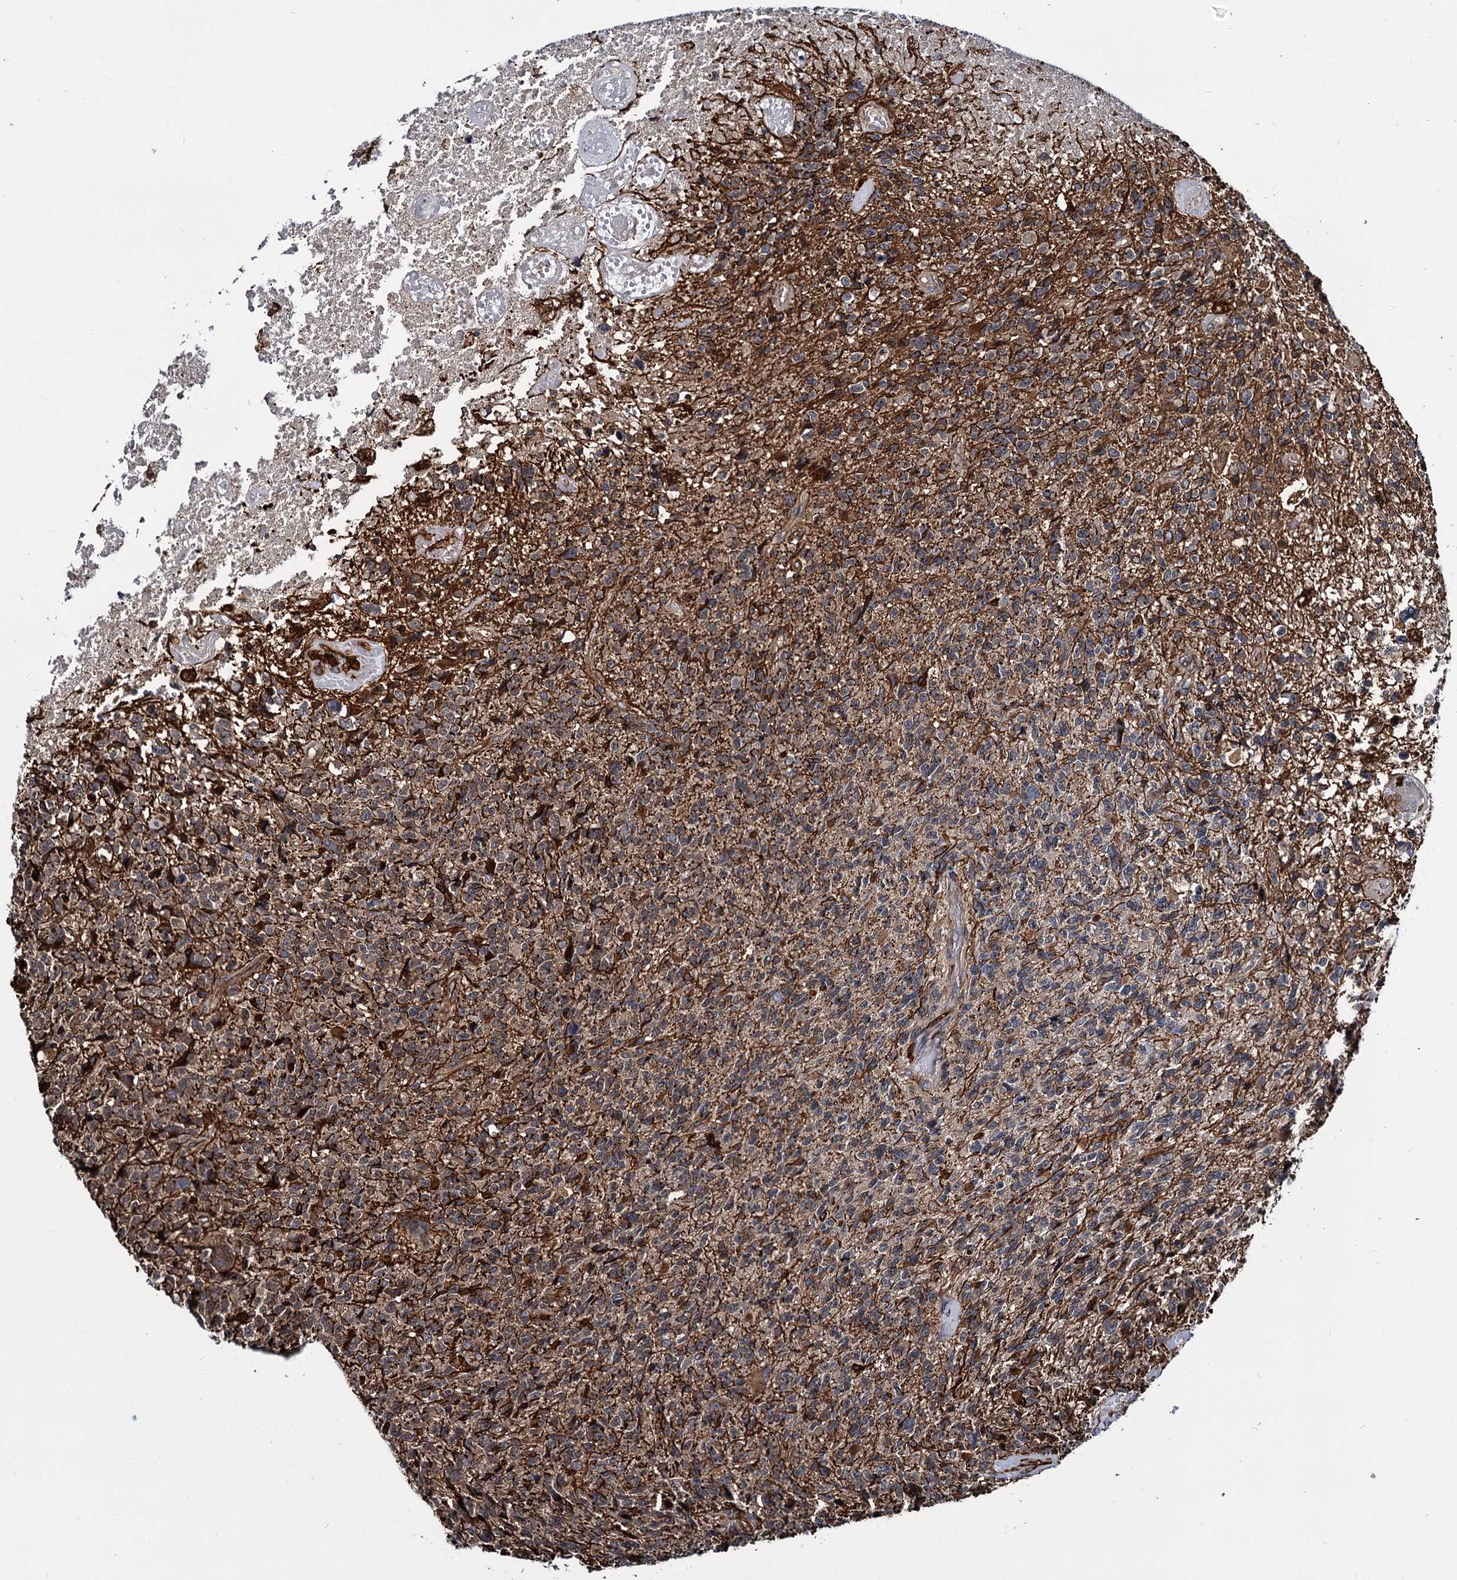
{"staining": {"intensity": "negative", "quantity": "none", "location": "none"}, "tissue": "glioma", "cell_type": "Tumor cells", "image_type": "cancer", "snomed": [{"axis": "morphology", "description": "Glioma, malignant, High grade"}, {"axis": "topography", "description": "Brain"}], "caption": "Tumor cells are negative for brown protein staining in malignant glioma (high-grade). Nuclei are stained in blue.", "gene": "ZFYVE19", "patient": {"sex": "male", "age": 76}}